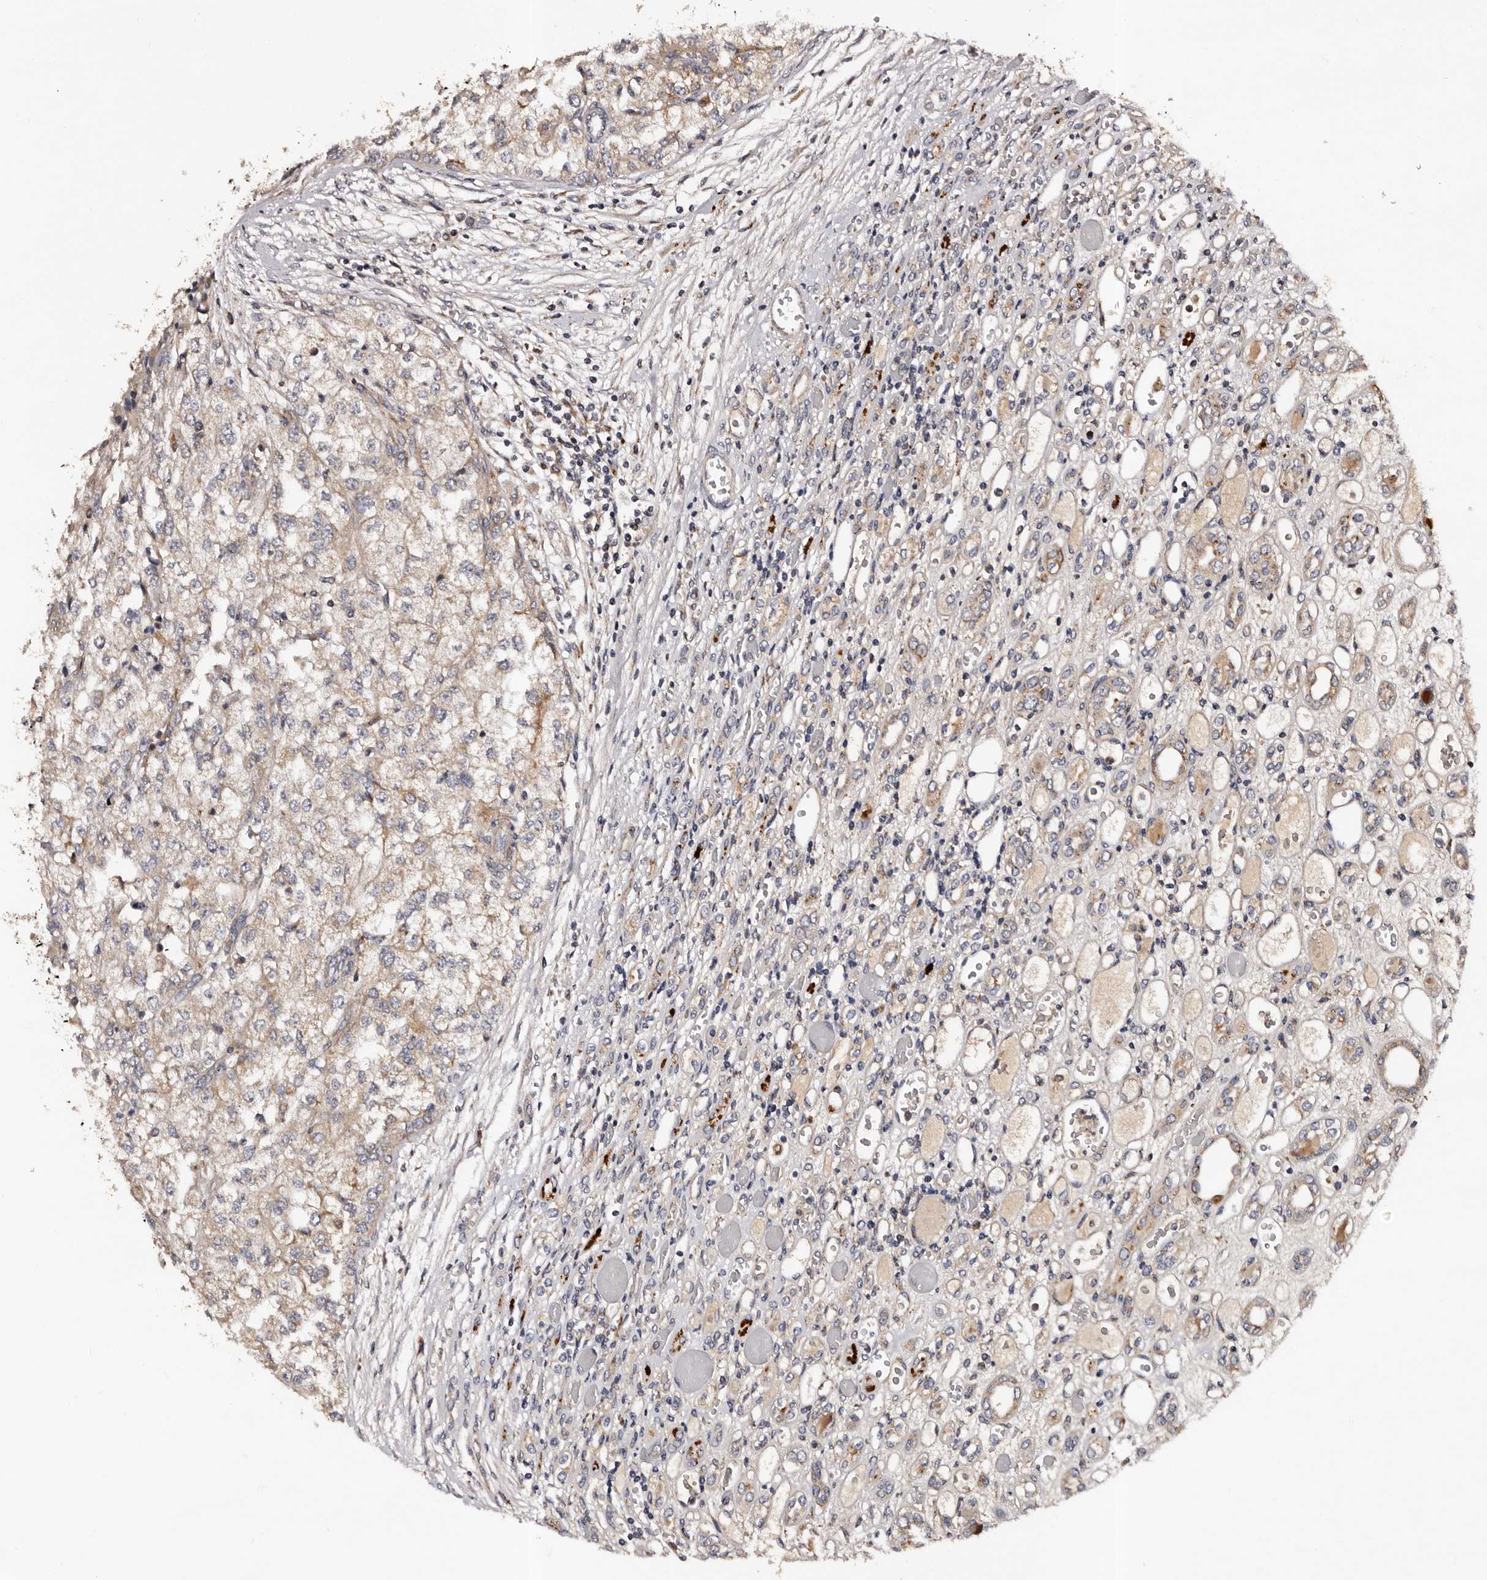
{"staining": {"intensity": "weak", "quantity": "25%-75%", "location": "cytoplasmic/membranous"}, "tissue": "renal cancer", "cell_type": "Tumor cells", "image_type": "cancer", "snomed": [{"axis": "morphology", "description": "Adenocarcinoma, NOS"}, {"axis": "topography", "description": "Kidney"}], "caption": "Protein analysis of renal adenocarcinoma tissue displays weak cytoplasmic/membranous positivity in approximately 25%-75% of tumor cells.", "gene": "ADCK5", "patient": {"sex": "female", "age": 54}}